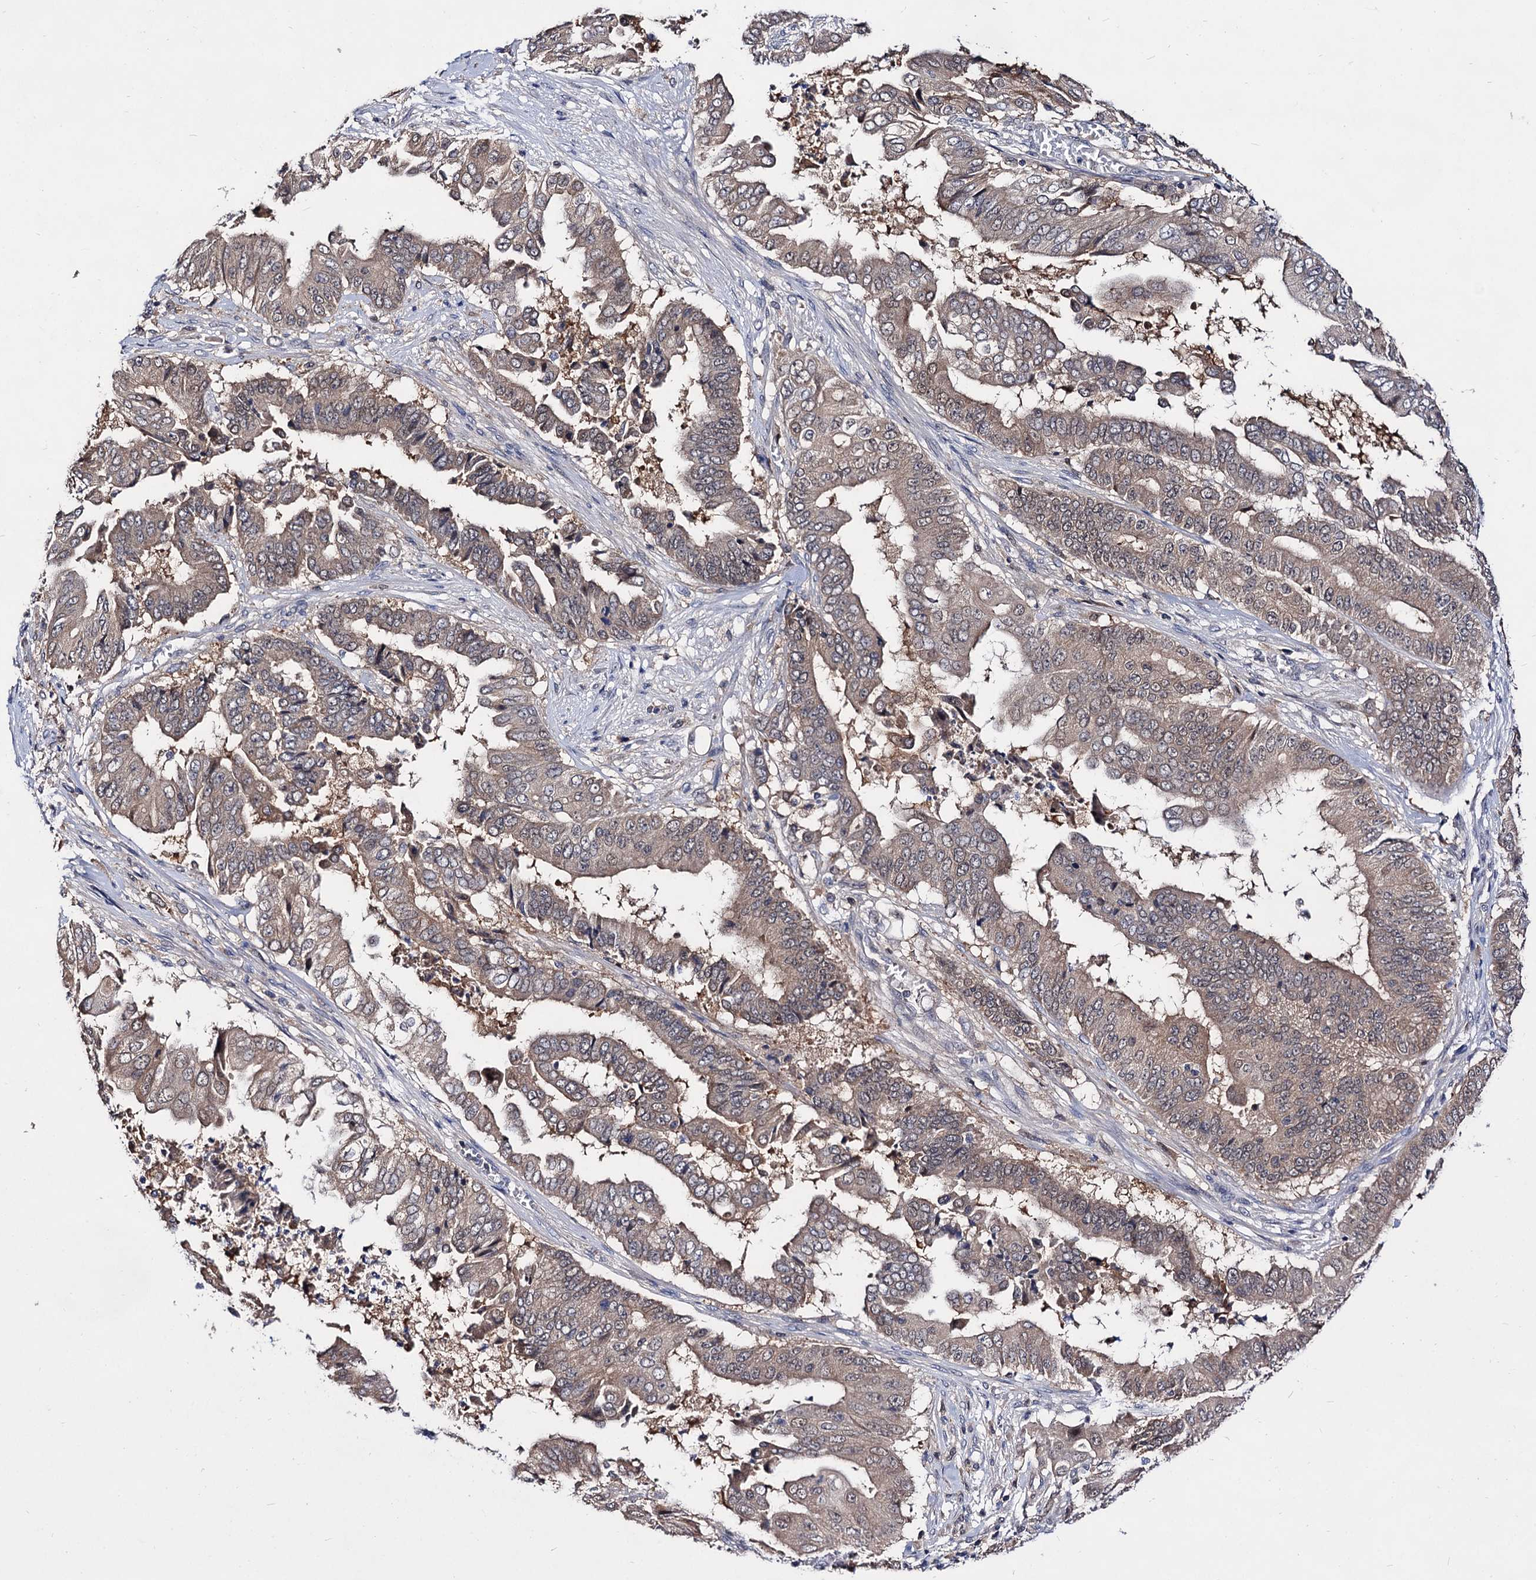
{"staining": {"intensity": "weak", "quantity": "<25%", "location": "cytoplasmic/membranous"}, "tissue": "pancreatic cancer", "cell_type": "Tumor cells", "image_type": "cancer", "snomed": [{"axis": "morphology", "description": "Adenocarcinoma, NOS"}, {"axis": "topography", "description": "Pancreas"}], "caption": "IHC photomicrograph of neoplastic tissue: human adenocarcinoma (pancreatic) stained with DAB (3,3'-diaminobenzidine) shows no significant protein expression in tumor cells. (Stains: DAB immunohistochemistry (IHC) with hematoxylin counter stain, Microscopy: brightfield microscopy at high magnification).", "gene": "ACTR6", "patient": {"sex": "female", "age": 77}}